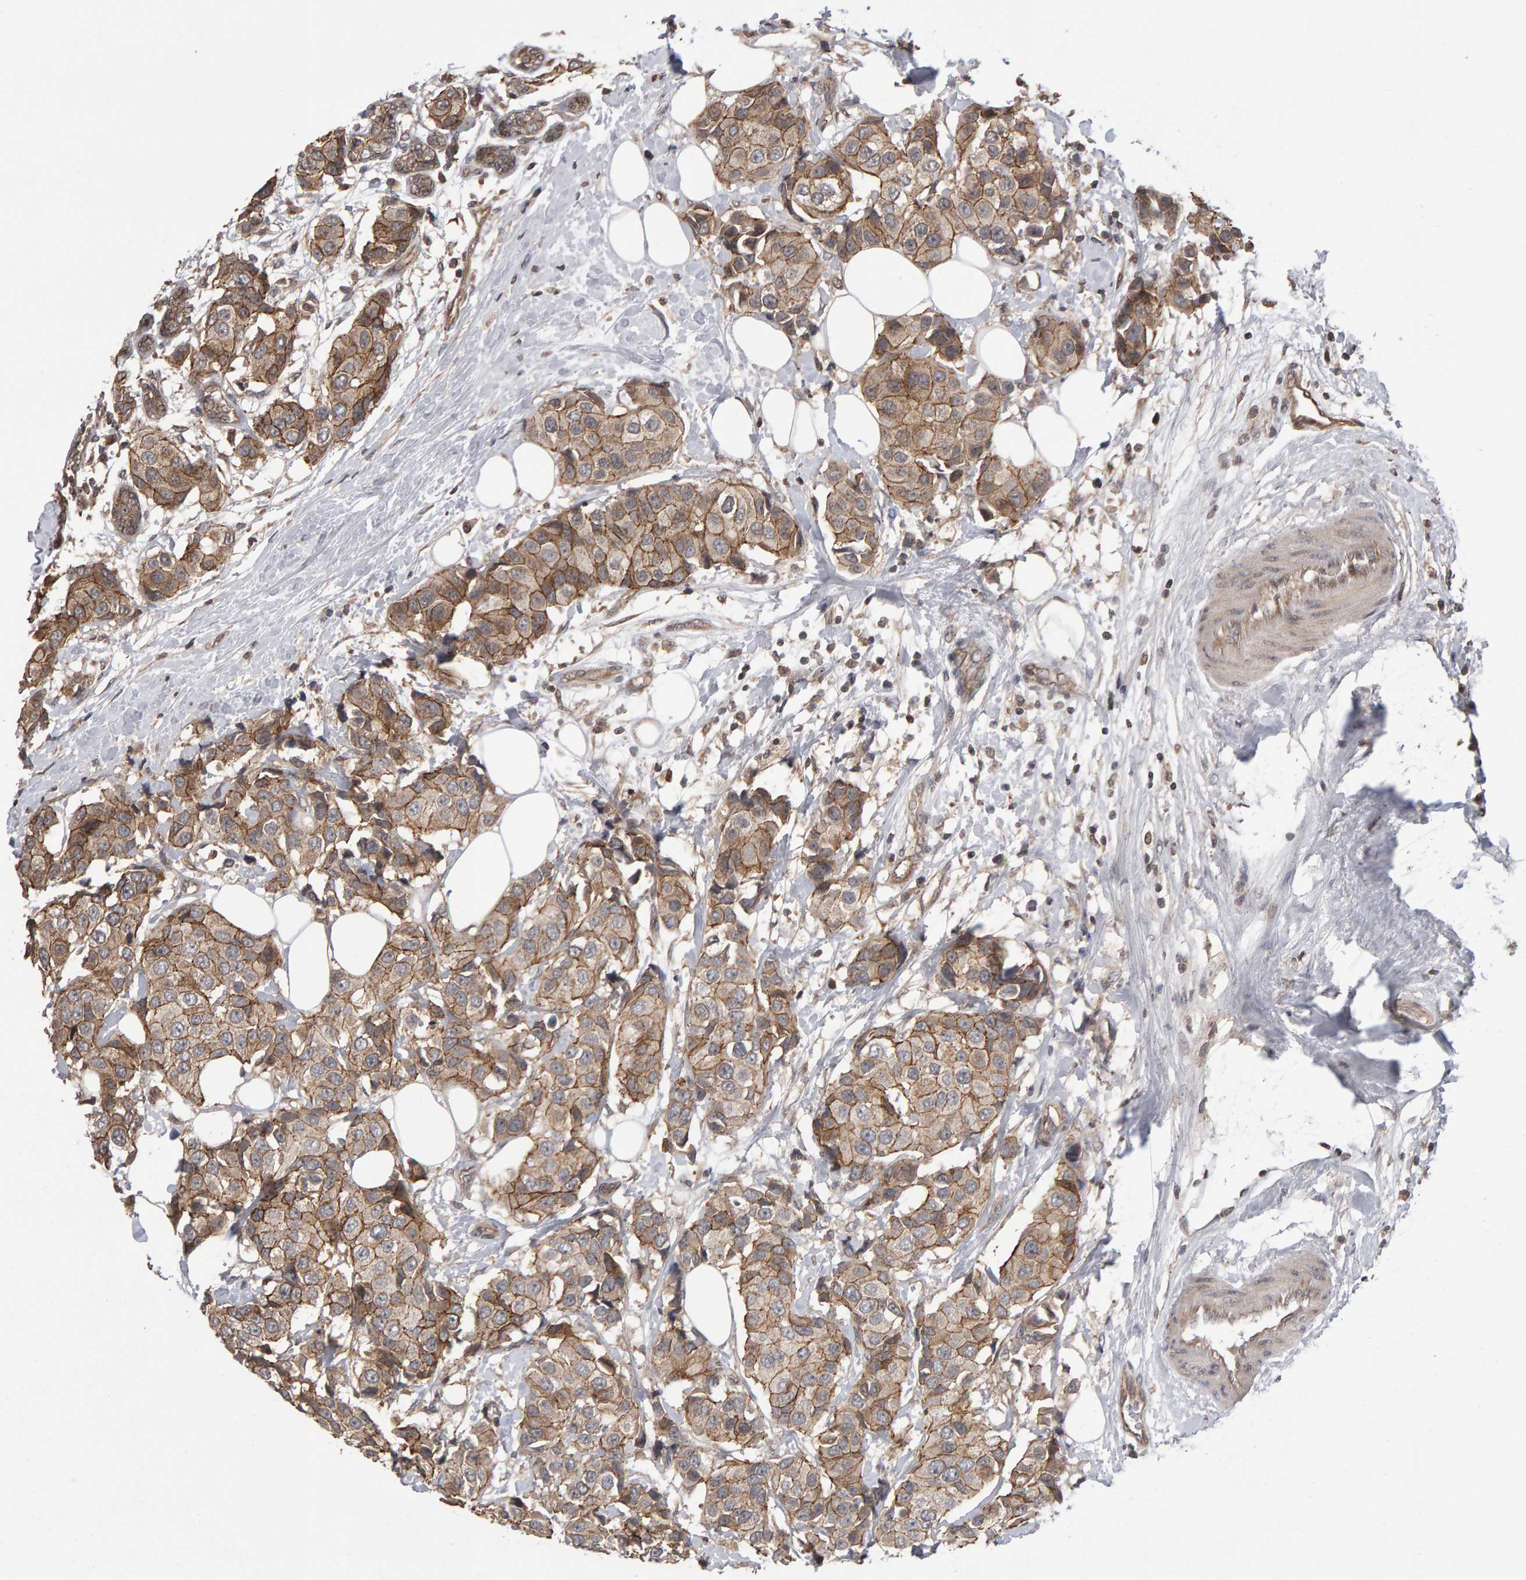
{"staining": {"intensity": "moderate", "quantity": ">75%", "location": "cytoplasmic/membranous"}, "tissue": "breast cancer", "cell_type": "Tumor cells", "image_type": "cancer", "snomed": [{"axis": "morphology", "description": "Normal tissue, NOS"}, {"axis": "morphology", "description": "Duct carcinoma"}, {"axis": "topography", "description": "Breast"}], "caption": "A histopathology image of human intraductal carcinoma (breast) stained for a protein shows moderate cytoplasmic/membranous brown staining in tumor cells. The staining is performed using DAB brown chromogen to label protein expression. The nuclei are counter-stained blue using hematoxylin.", "gene": "SCRIB", "patient": {"sex": "female", "age": 39}}